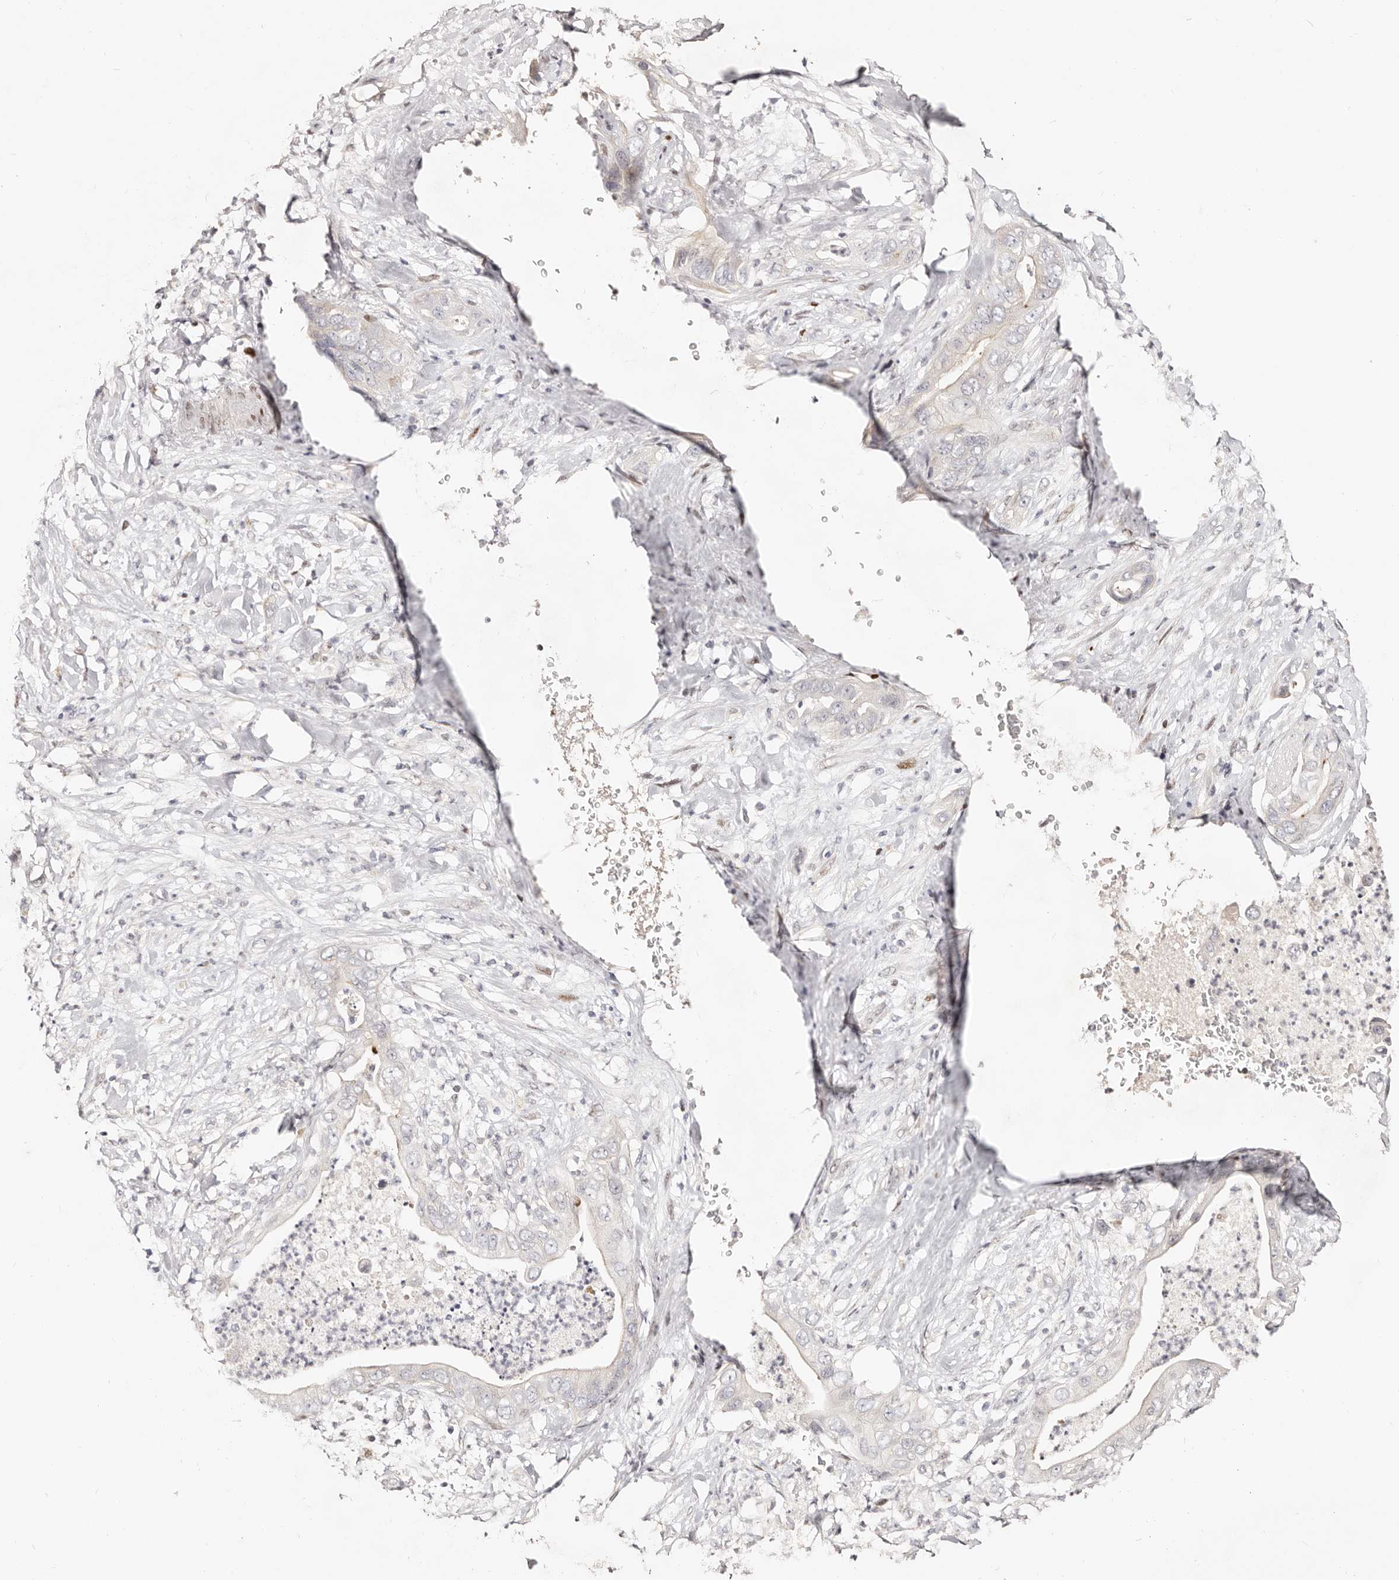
{"staining": {"intensity": "negative", "quantity": "none", "location": "none"}, "tissue": "pancreatic cancer", "cell_type": "Tumor cells", "image_type": "cancer", "snomed": [{"axis": "morphology", "description": "Adenocarcinoma, NOS"}, {"axis": "topography", "description": "Pancreas"}], "caption": "Immunohistochemistry of pancreatic cancer (adenocarcinoma) demonstrates no positivity in tumor cells.", "gene": "IQGAP3", "patient": {"sex": "female", "age": 78}}